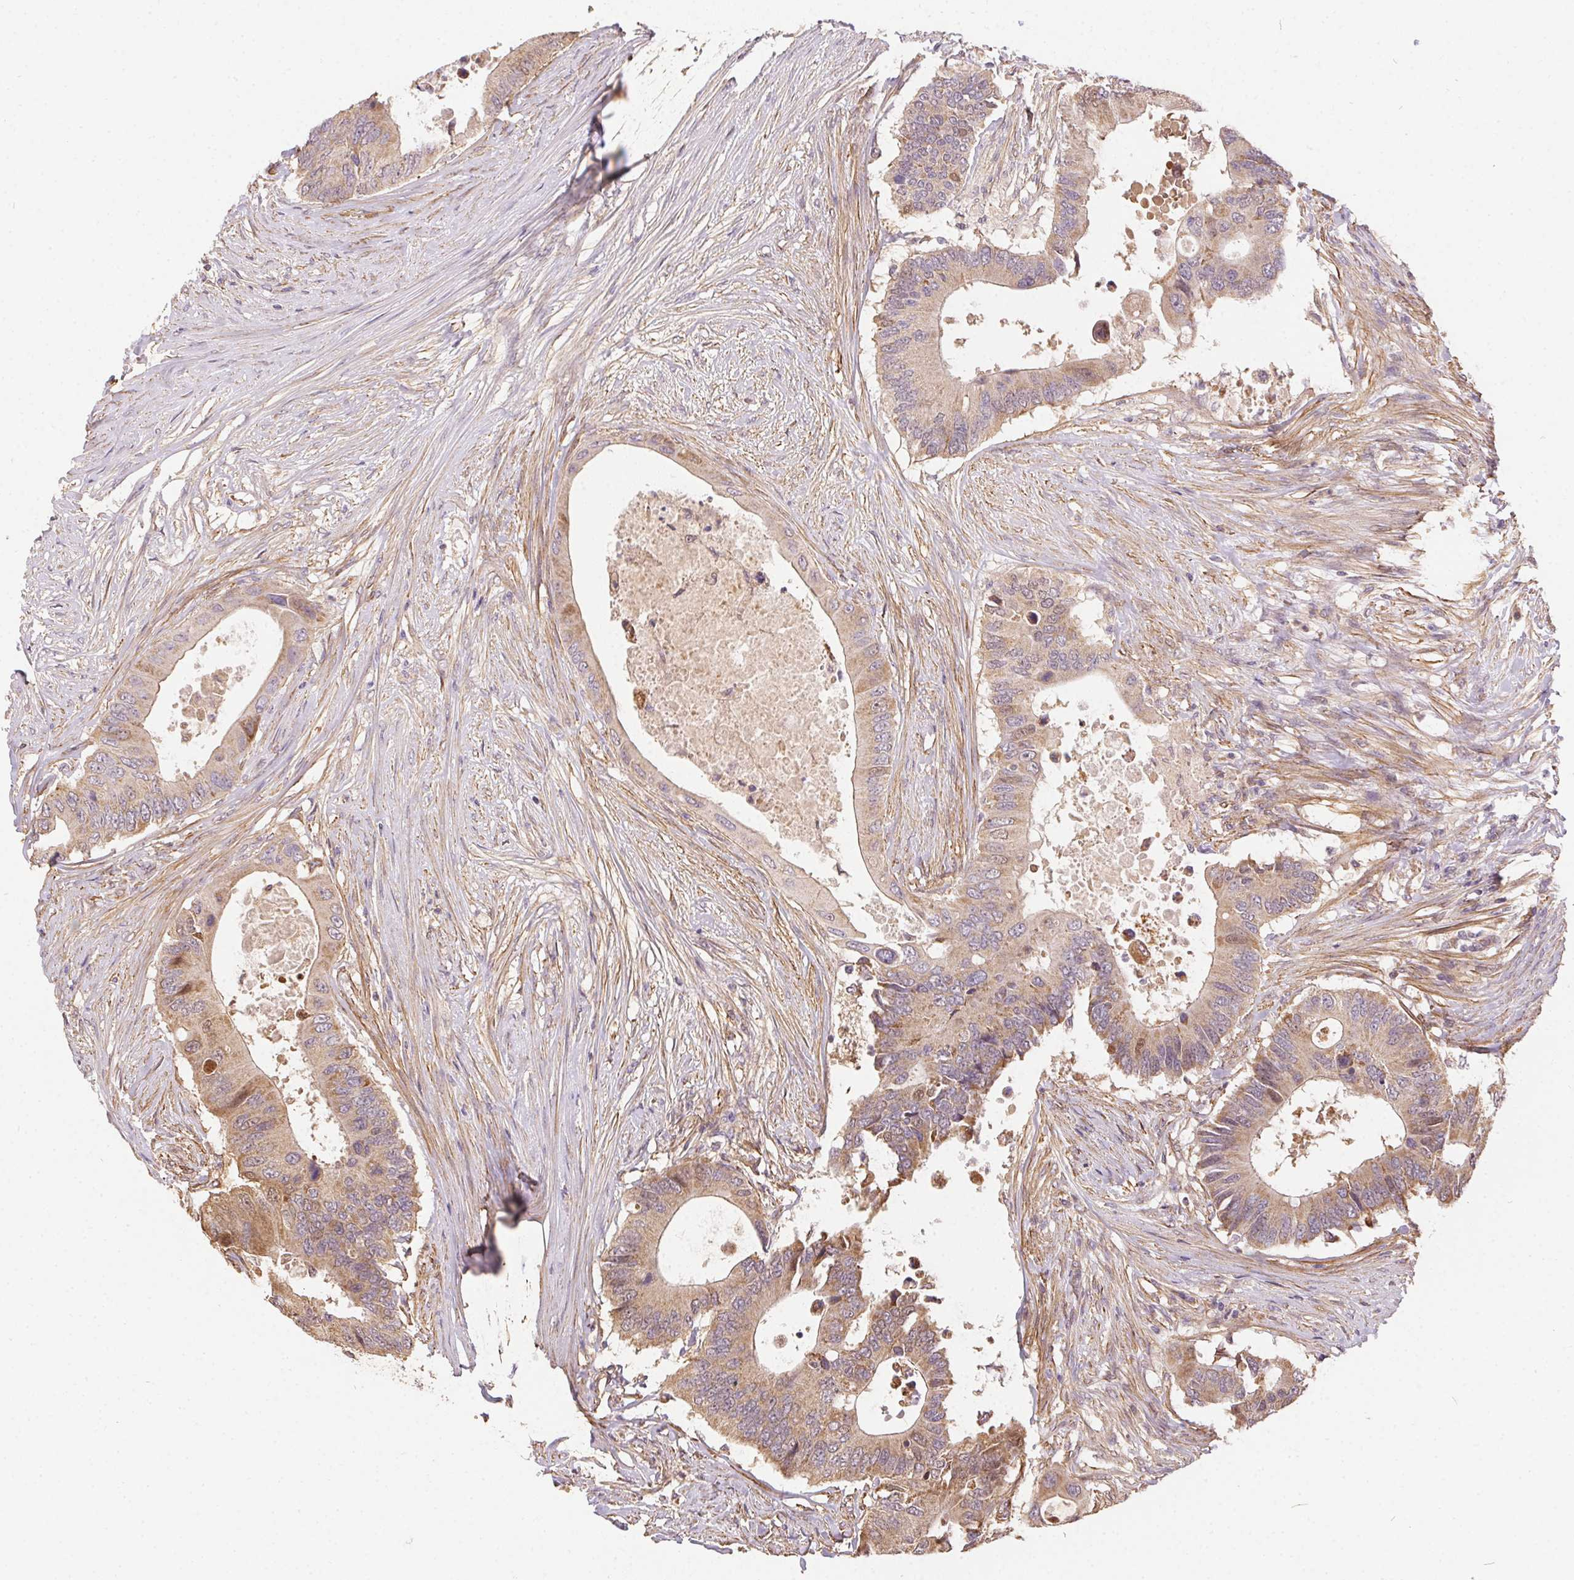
{"staining": {"intensity": "moderate", "quantity": "25%-75%", "location": "cytoplasmic/membranous"}, "tissue": "colorectal cancer", "cell_type": "Tumor cells", "image_type": "cancer", "snomed": [{"axis": "morphology", "description": "Adenocarcinoma, NOS"}, {"axis": "topography", "description": "Colon"}], "caption": "Protein staining of adenocarcinoma (colorectal) tissue reveals moderate cytoplasmic/membranous expression in approximately 25%-75% of tumor cells. (Stains: DAB (3,3'-diaminobenzidine) in brown, nuclei in blue, Microscopy: brightfield microscopy at high magnification).", "gene": "REV3L", "patient": {"sex": "male", "age": 71}}